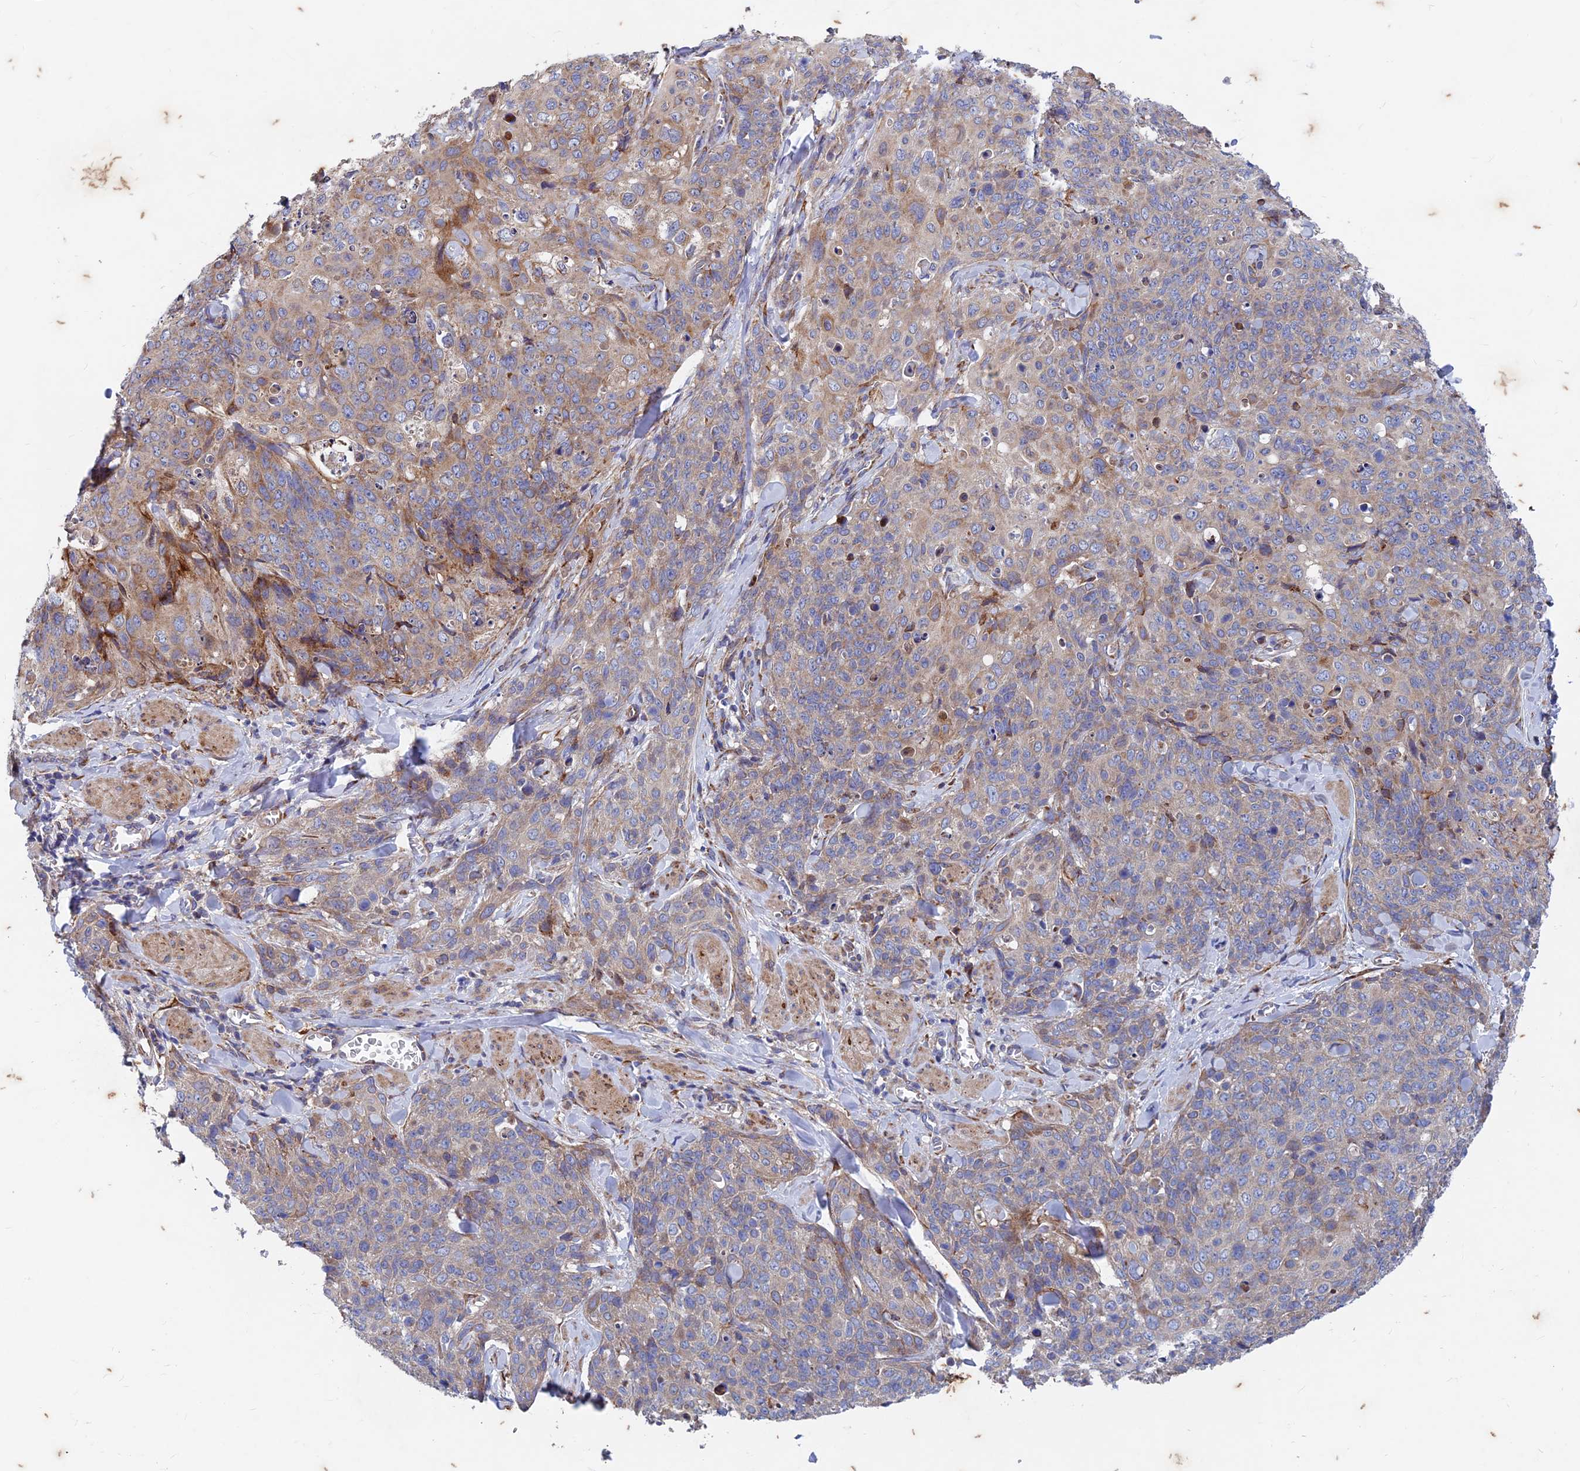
{"staining": {"intensity": "weak", "quantity": "25%-75%", "location": "cytoplasmic/membranous"}, "tissue": "skin cancer", "cell_type": "Tumor cells", "image_type": "cancer", "snomed": [{"axis": "morphology", "description": "Squamous cell carcinoma, NOS"}, {"axis": "topography", "description": "Skin"}, {"axis": "topography", "description": "Vulva"}], "caption": "Immunohistochemical staining of skin cancer (squamous cell carcinoma) reveals low levels of weak cytoplasmic/membranous protein positivity in about 25%-75% of tumor cells.", "gene": "AP4S1", "patient": {"sex": "female", "age": 85}}